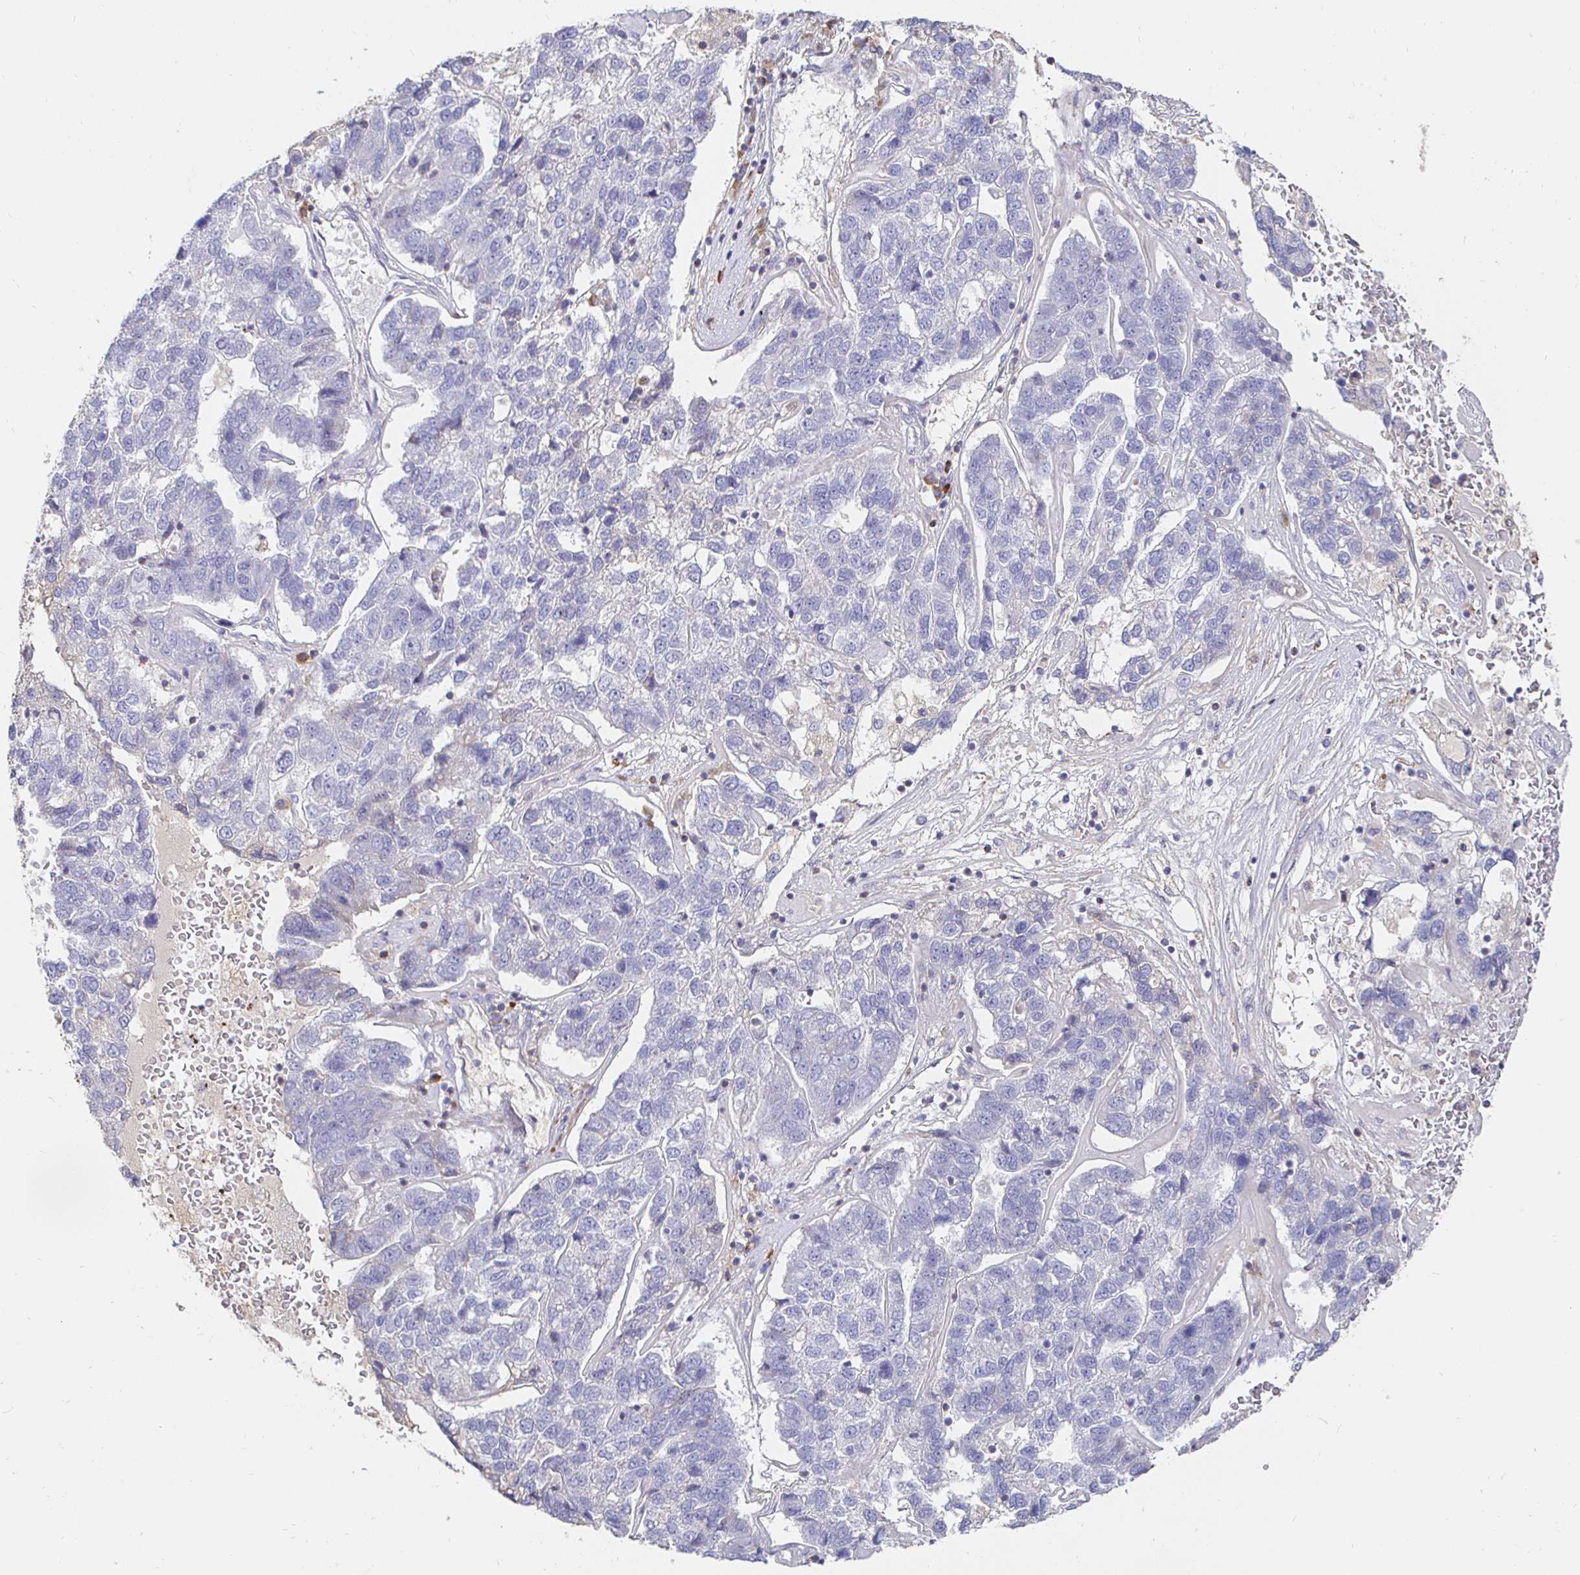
{"staining": {"intensity": "negative", "quantity": "none", "location": "none"}, "tissue": "pancreatic cancer", "cell_type": "Tumor cells", "image_type": "cancer", "snomed": [{"axis": "morphology", "description": "Adenocarcinoma, NOS"}, {"axis": "topography", "description": "Pancreas"}], "caption": "Immunohistochemistry (IHC) micrograph of pancreatic cancer (adenocarcinoma) stained for a protein (brown), which demonstrates no staining in tumor cells.", "gene": "CXCR3", "patient": {"sex": "female", "age": 61}}